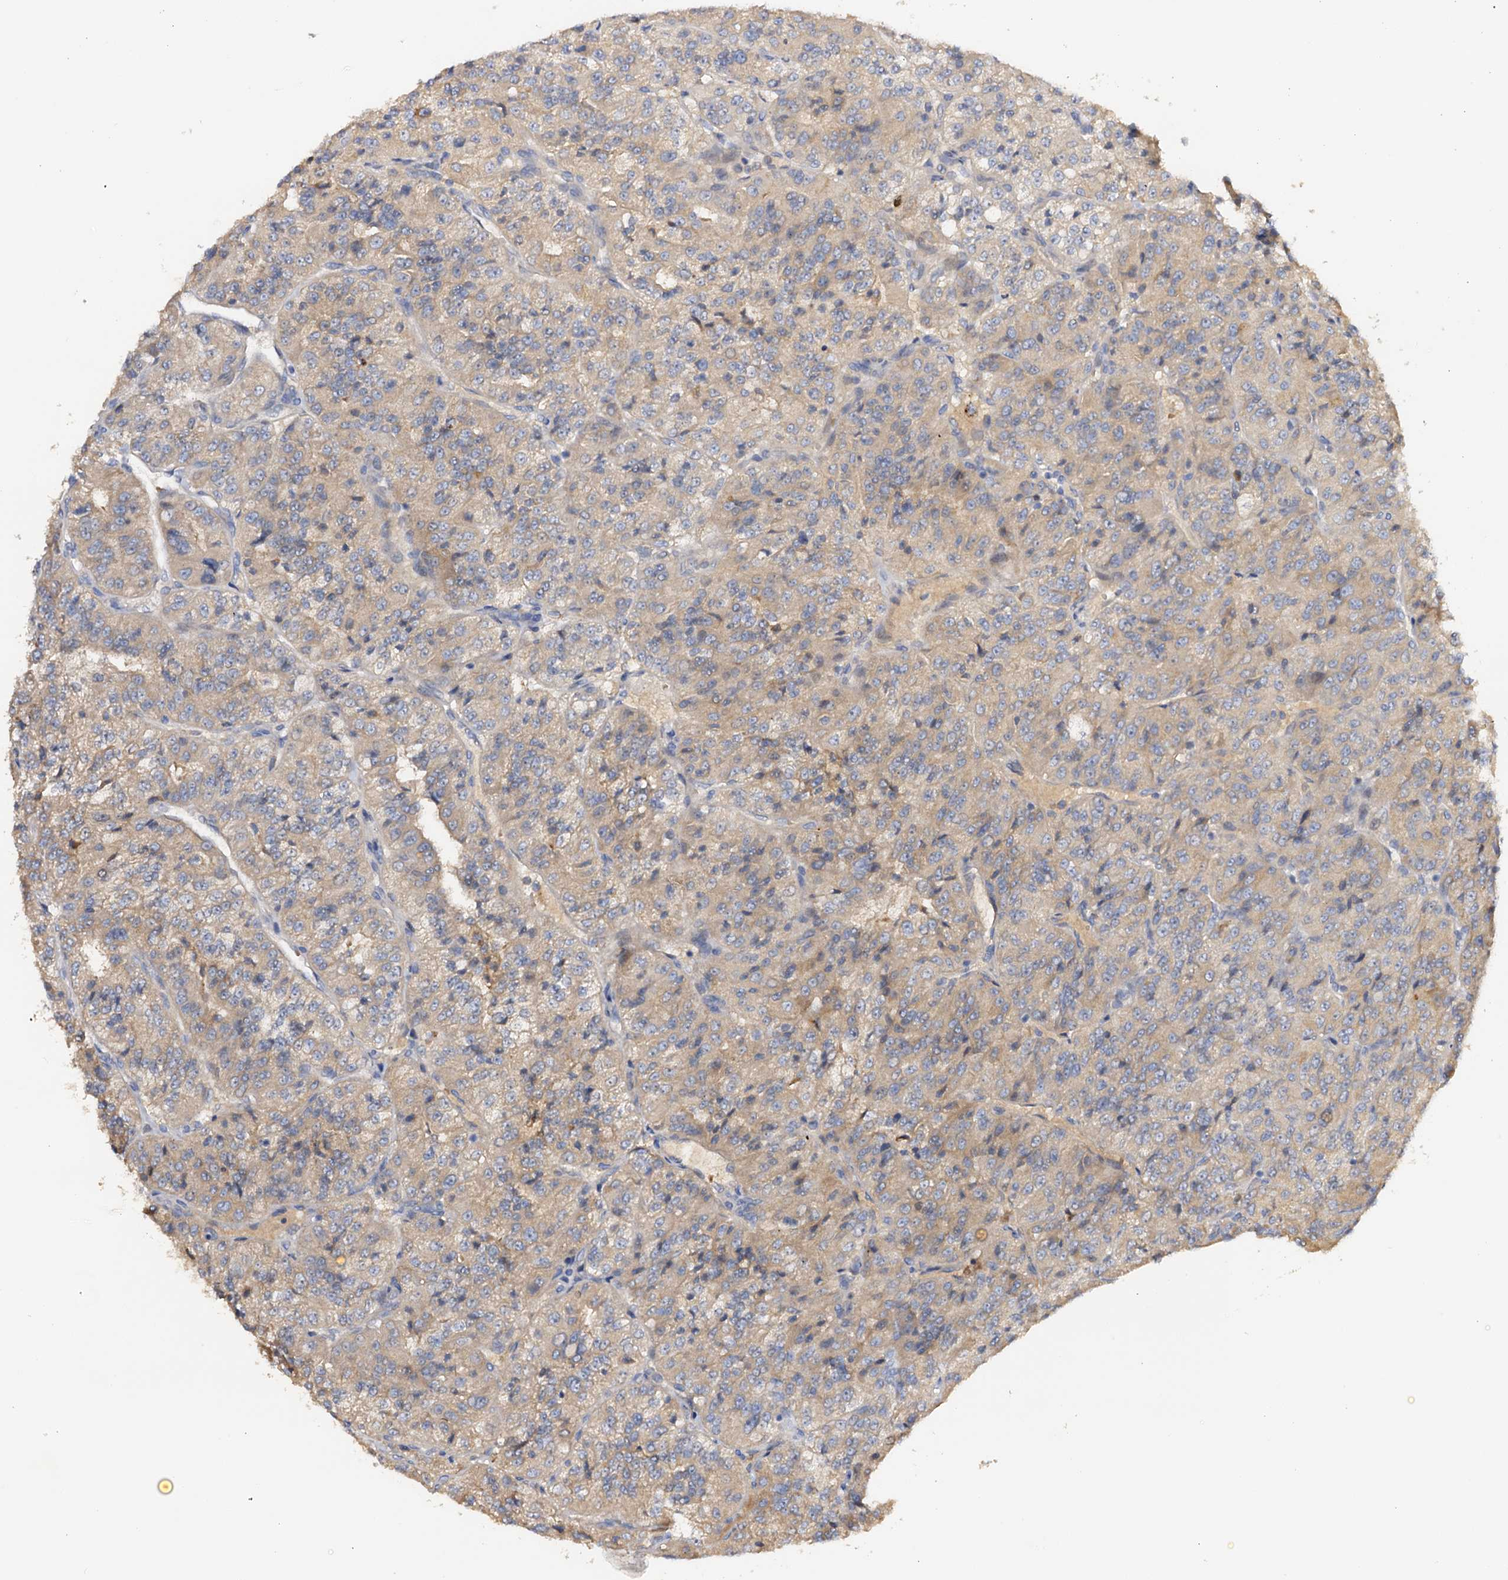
{"staining": {"intensity": "moderate", "quantity": "<25%", "location": "cytoplasmic/membranous"}, "tissue": "renal cancer", "cell_type": "Tumor cells", "image_type": "cancer", "snomed": [{"axis": "morphology", "description": "Adenocarcinoma, NOS"}, {"axis": "topography", "description": "Kidney"}], "caption": "Brown immunohistochemical staining in human renal adenocarcinoma shows moderate cytoplasmic/membranous expression in approximately <25% of tumor cells. (Brightfield microscopy of DAB IHC at high magnification).", "gene": "DMXL2", "patient": {"sex": "female", "age": 63}}